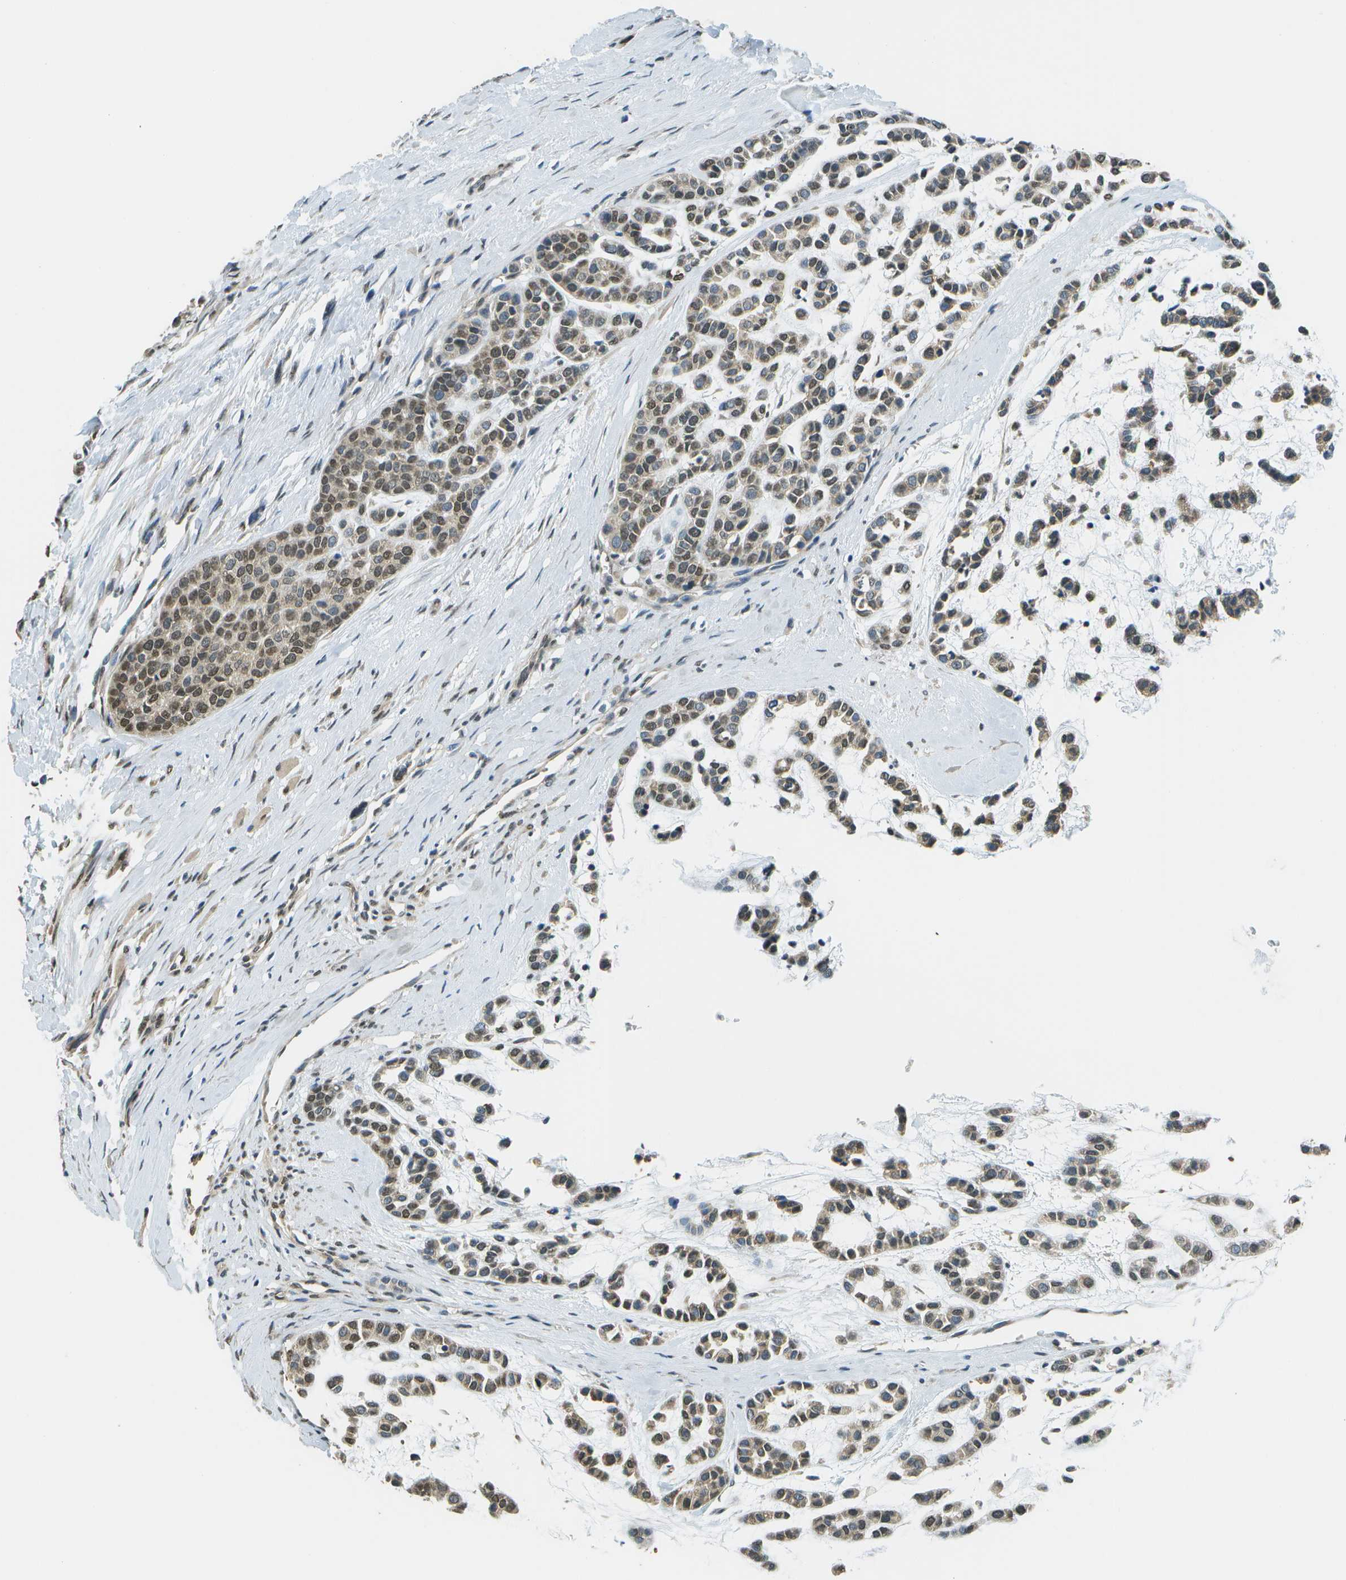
{"staining": {"intensity": "weak", "quantity": ">75%", "location": "cytoplasmic/membranous,nuclear"}, "tissue": "head and neck cancer", "cell_type": "Tumor cells", "image_type": "cancer", "snomed": [{"axis": "morphology", "description": "Adenocarcinoma, NOS"}, {"axis": "morphology", "description": "Adenoma, NOS"}, {"axis": "topography", "description": "Head-Neck"}], "caption": "Human adenocarcinoma (head and neck) stained with a brown dye displays weak cytoplasmic/membranous and nuclear positive staining in about >75% of tumor cells.", "gene": "ABL2", "patient": {"sex": "female", "age": 55}}